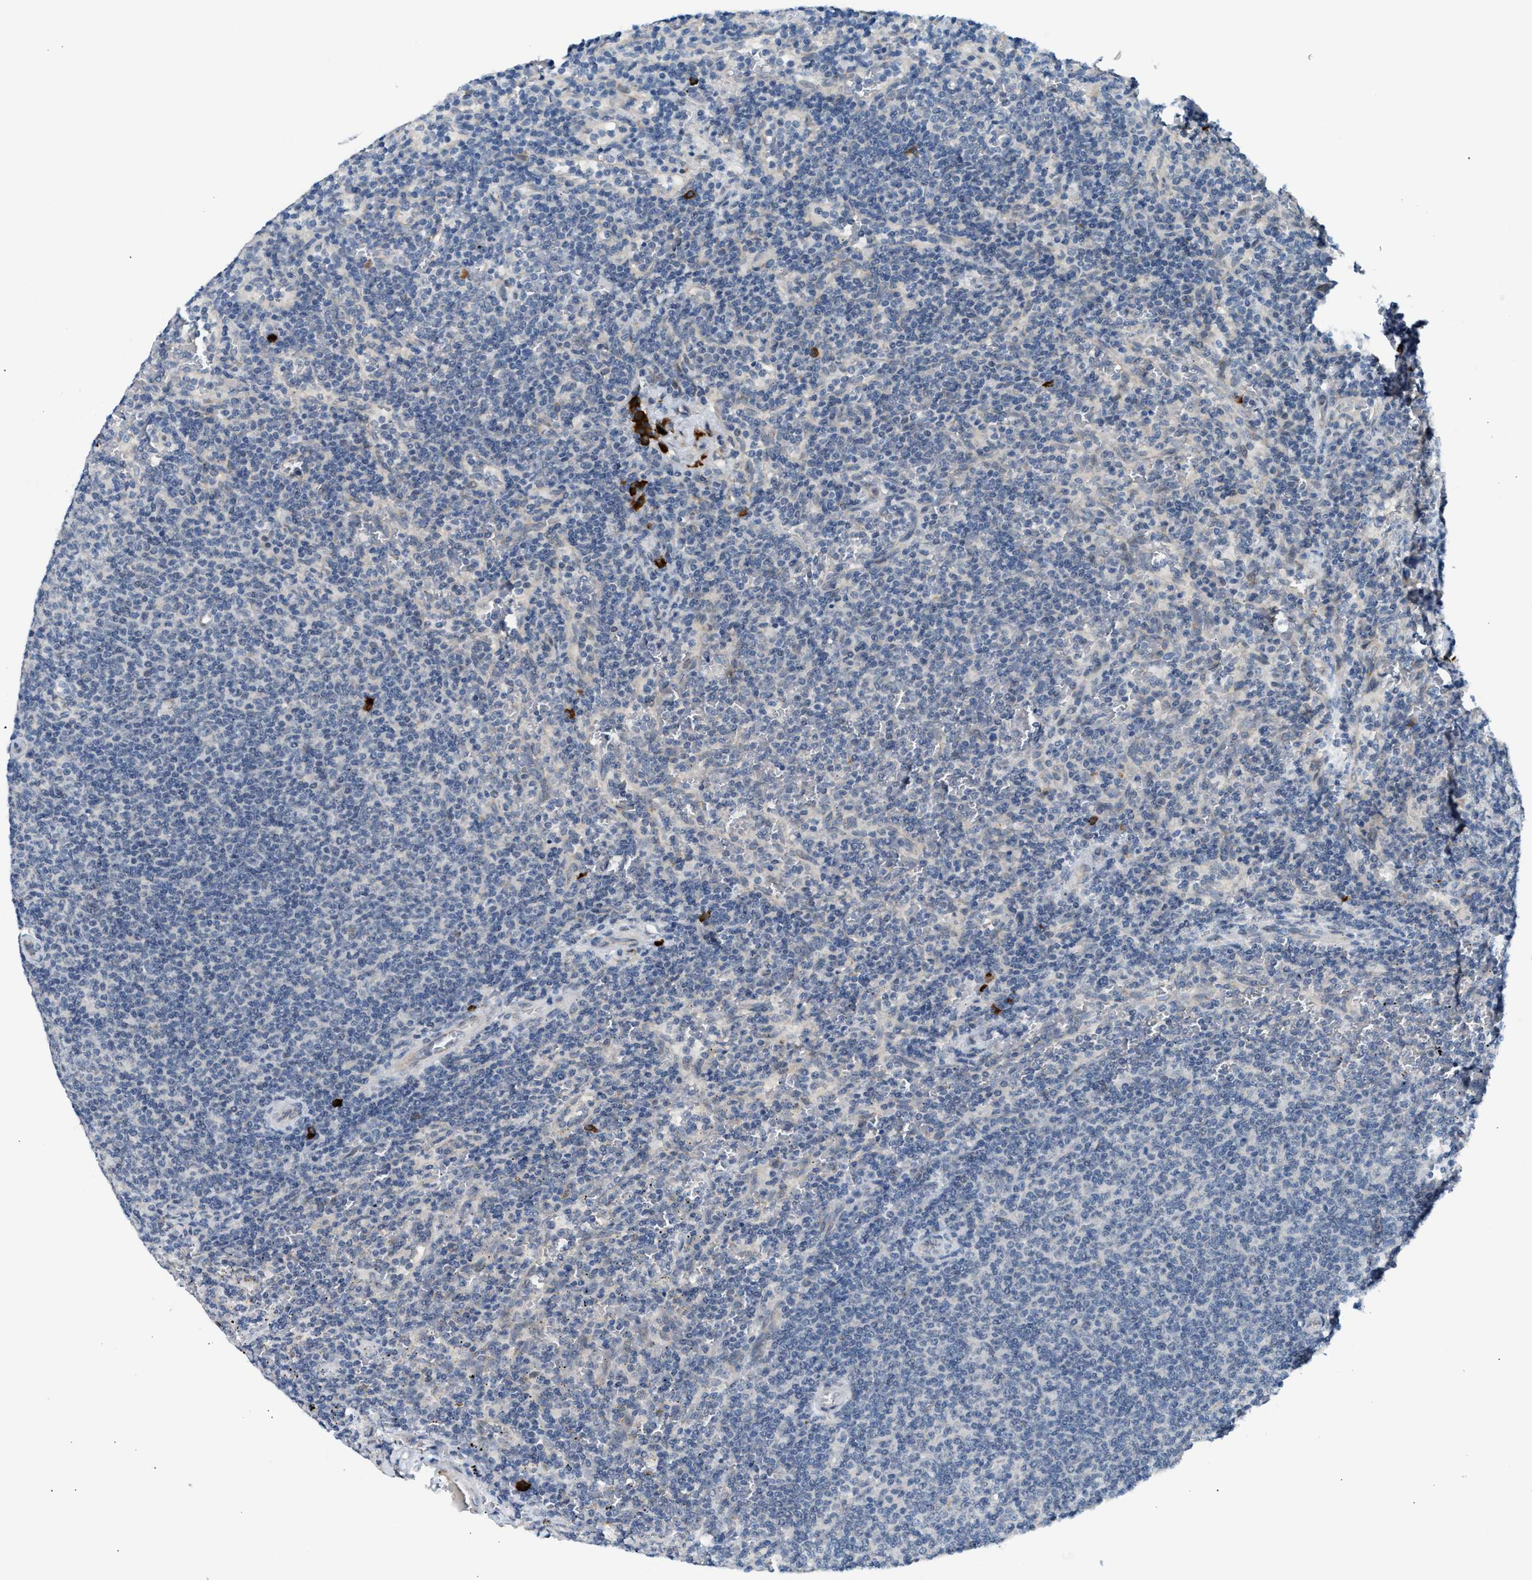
{"staining": {"intensity": "negative", "quantity": "none", "location": "none"}, "tissue": "lymphoma", "cell_type": "Tumor cells", "image_type": "cancer", "snomed": [{"axis": "morphology", "description": "Malignant lymphoma, non-Hodgkin's type, Low grade"}, {"axis": "topography", "description": "Spleen"}], "caption": "DAB (3,3'-diaminobenzidine) immunohistochemical staining of human lymphoma exhibits no significant positivity in tumor cells. (Brightfield microscopy of DAB (3,3'-diaminobenzidine) immunohistochemistry at high magnification).", "gene": "KCNC2", "patient": {"sex": "female", "age": 50}}